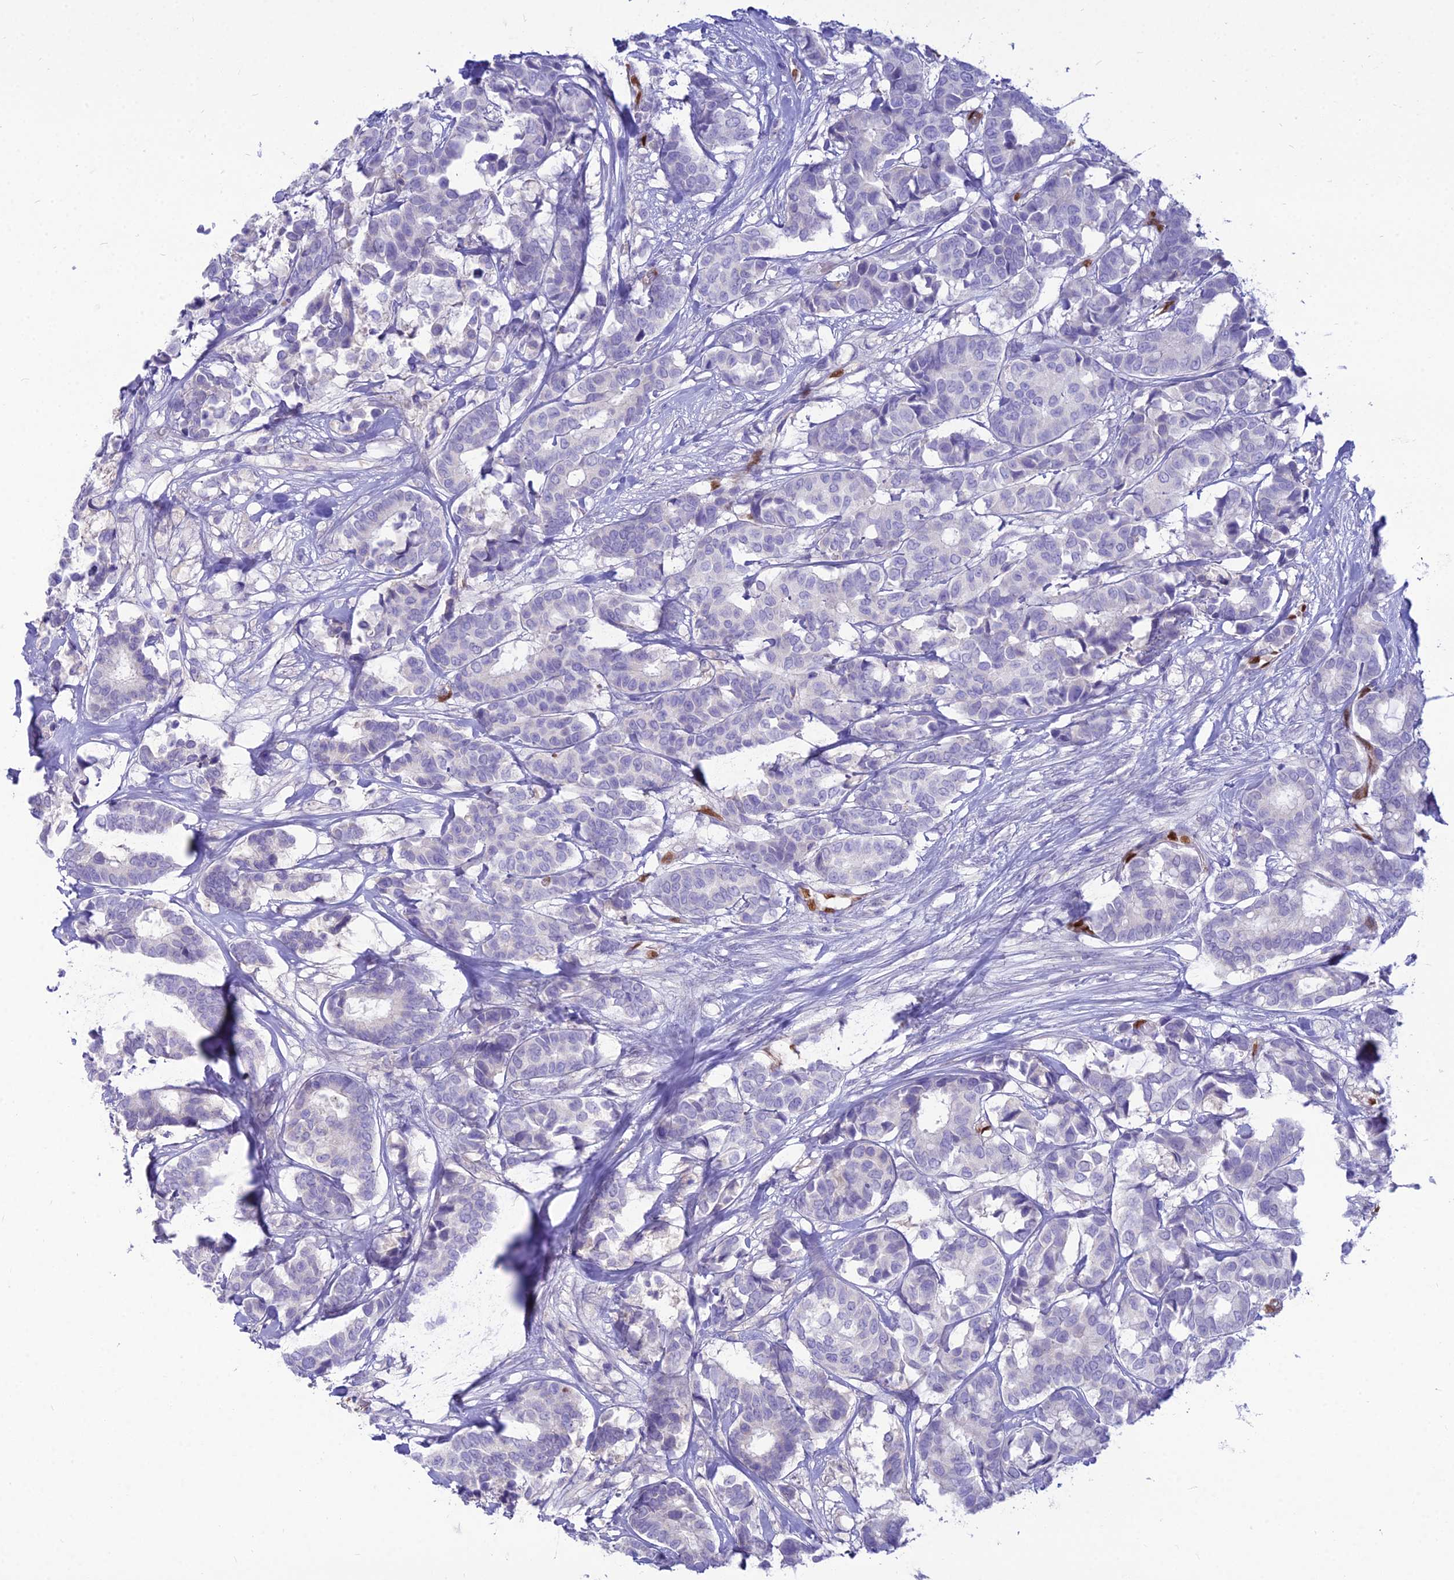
{"staining": {"intensity": "negative", "quantity": "none", "location": "none"}, "tissue": "breast cancer", "cell_type": "Tumor cells", "image_type": "cancer", "snomed": [{"axis": "morphology", "description": "Normal tissue, NOS"}, {"axis": "morphology", "description": "Duct carcinoma"}, {"axis": "topography", "description": "Breast"}], "caption": "This is an immunohistochemistry (IHC) image of human breast invasive ductal carcinoma. There is no expression in tumor cells.", "gene": "NOVA2", "patient": {"sex": "female", "age": 87}}